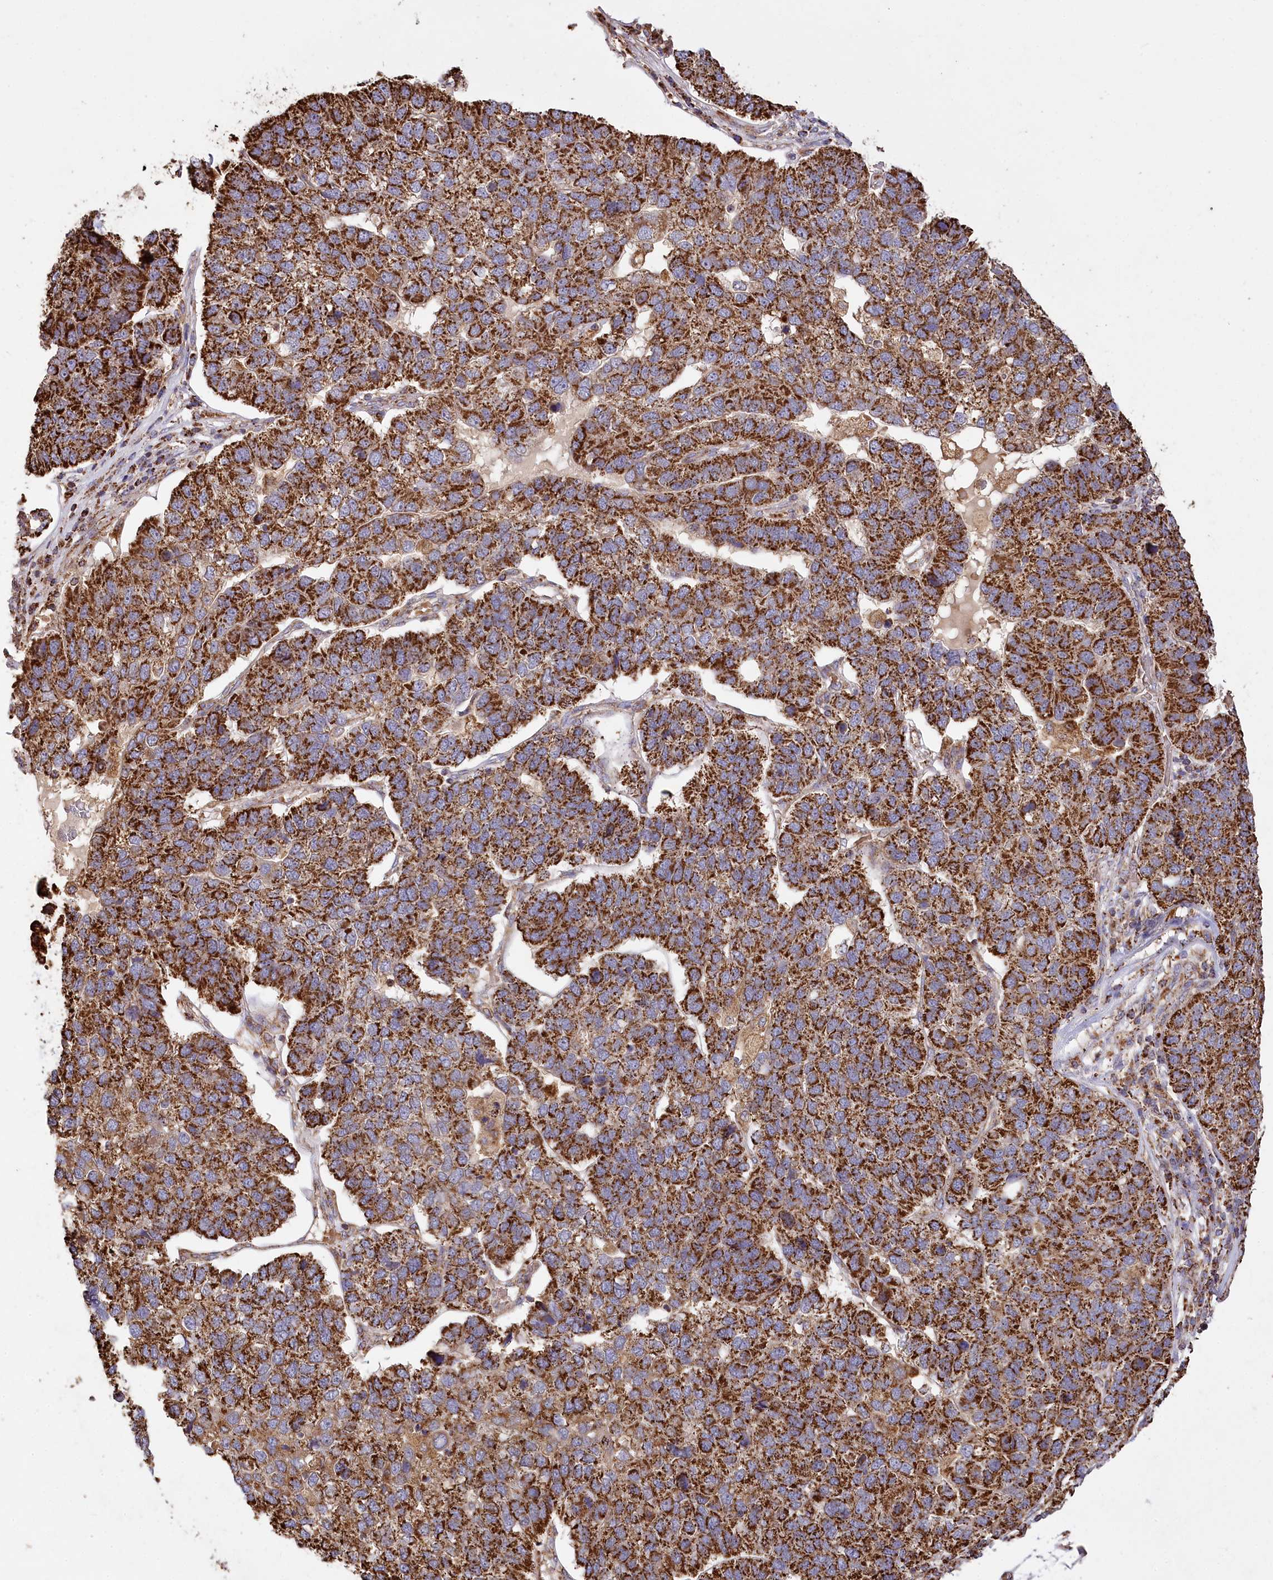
{"staining": {"intensity": "strong", "quantity": ">75%", "location": "cytoplasmic/membranous"}, "tissue": "pancreatic cancer", "cell_type": "Tumor cells", "image_type": "cancer", "snomed": [{"axis": "morphology", "description": "Adenocarcinoma, NOS"}, {"axis": "topography", "description": "Pancreas"}], "caption": "Tumor cells demonstrate high levels of strong cytoplasmic/membranous positivity in approximately >75% of cells in human pancreatic cancer.", "gene": "CARD19", "patient": {"sex": "female", "age": 61}}